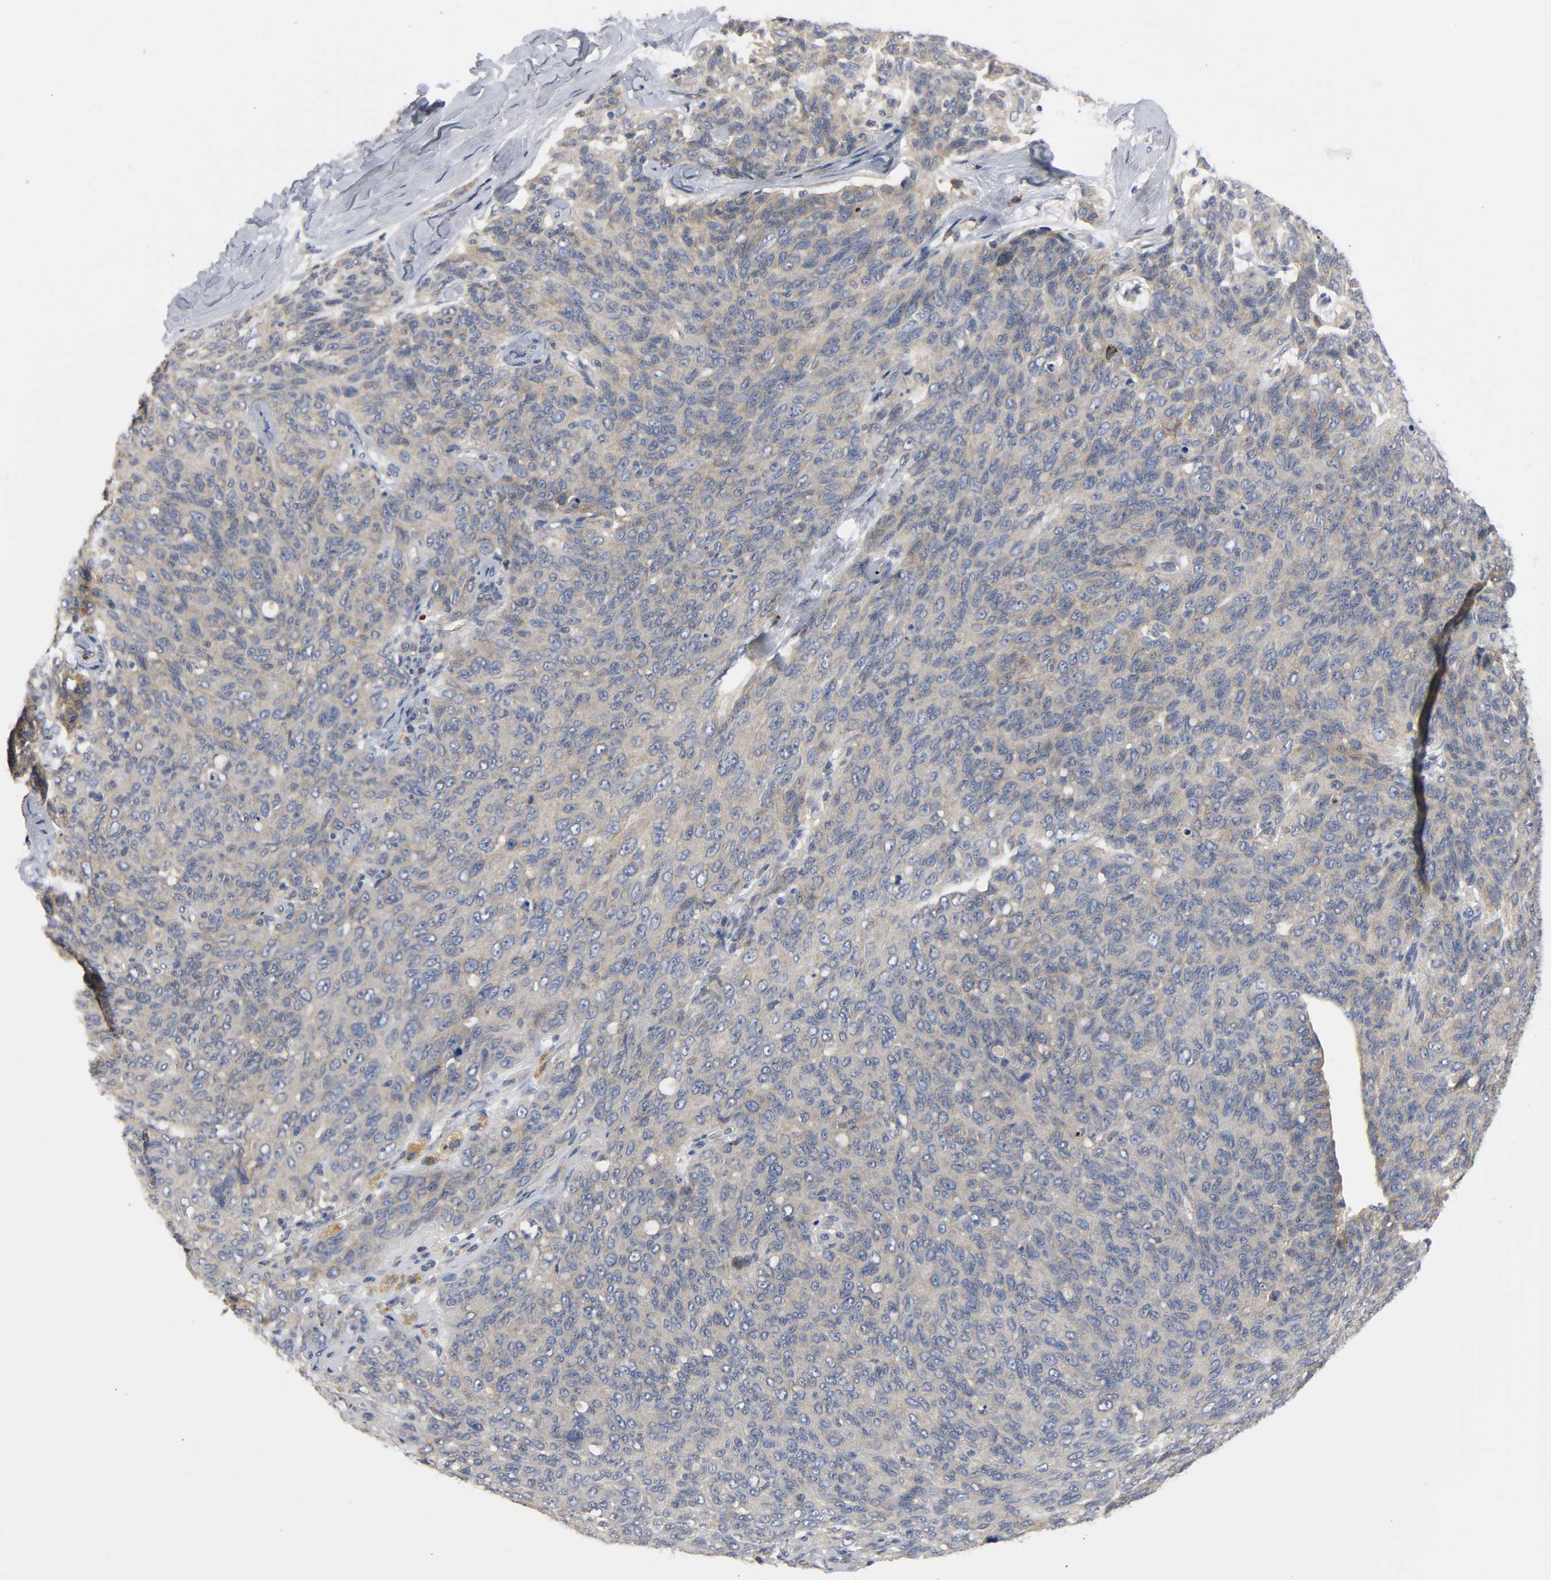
{"staining": {"intensity": "weak", "quantity": ">75%", "location": "cytoplasmic/membranous"}, "tissue": "ovarian cancer", "cell_type": "Tumor cells", "image_type": "cancer", "snomed": [{"axis": "morphology", "description": "Carcinoma, endometroid"}, {"axis": "topography", "description": "Ovary"}], "caption": "IHC of human ovarian endometroid carcinoma shows low levels of weak cytoplasmic/membranous expression in approximately >75% of tumor cells.", "gene": "HDAC6", "patient": {"sex": "female", "age": 60}}